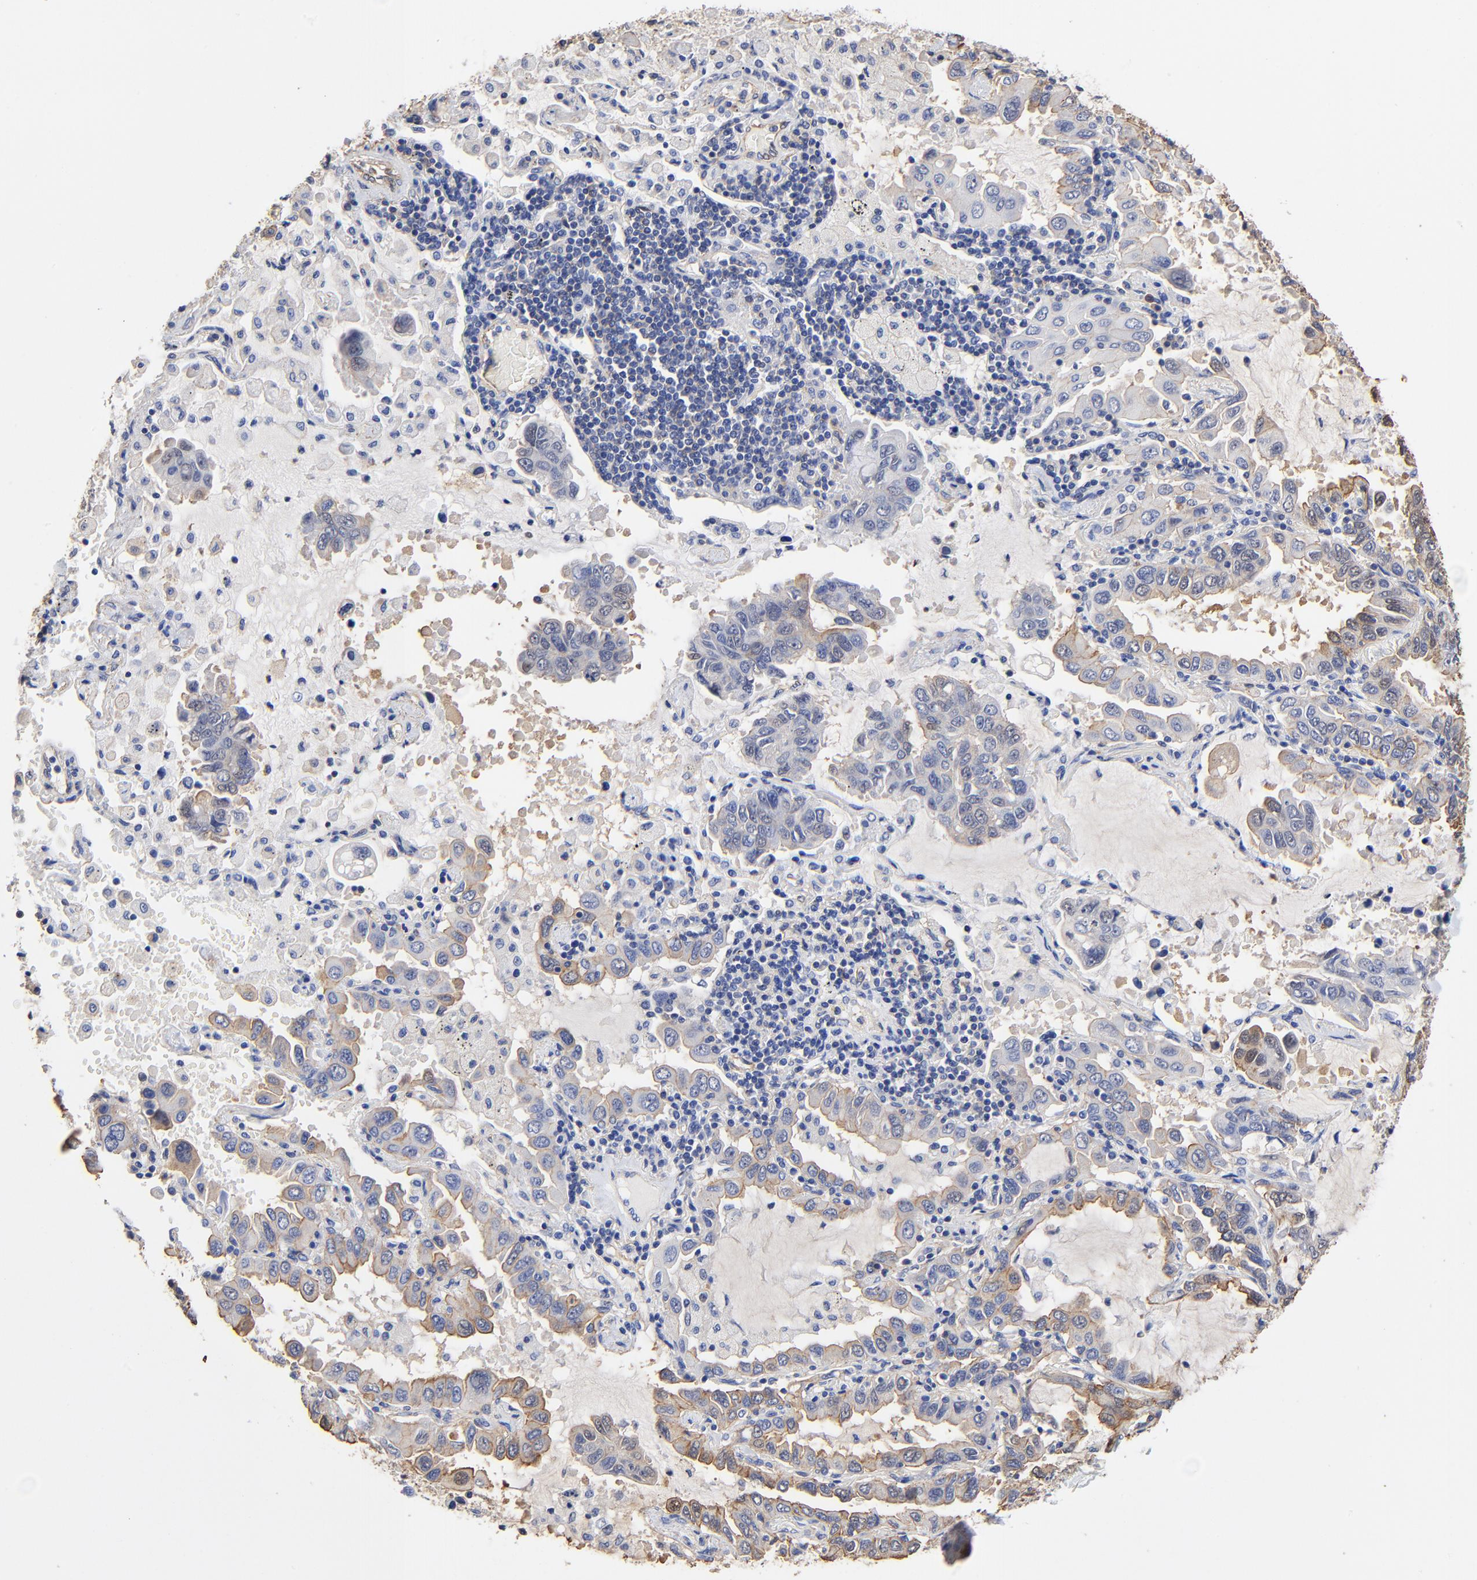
{"staining": {"intensity": "weak", "quantity": "<25%", "location": "cytoplasmic/membranous"}, "tissue": "lung cancer", "cell_type": "Tumor cells", "image_type": "cancer", "snomed": [{"axis": "morphology", "description": "Adenocarcinoma, NOS"}, {"axis": "topography", "description": "Lung"}], "caption": "The photomicrograph exhibits no significant positivity in tumor cells of adenocarcinoma (lung).", "gene": "TAGLN2", "patient": {"sex": "male", "age": 64}}